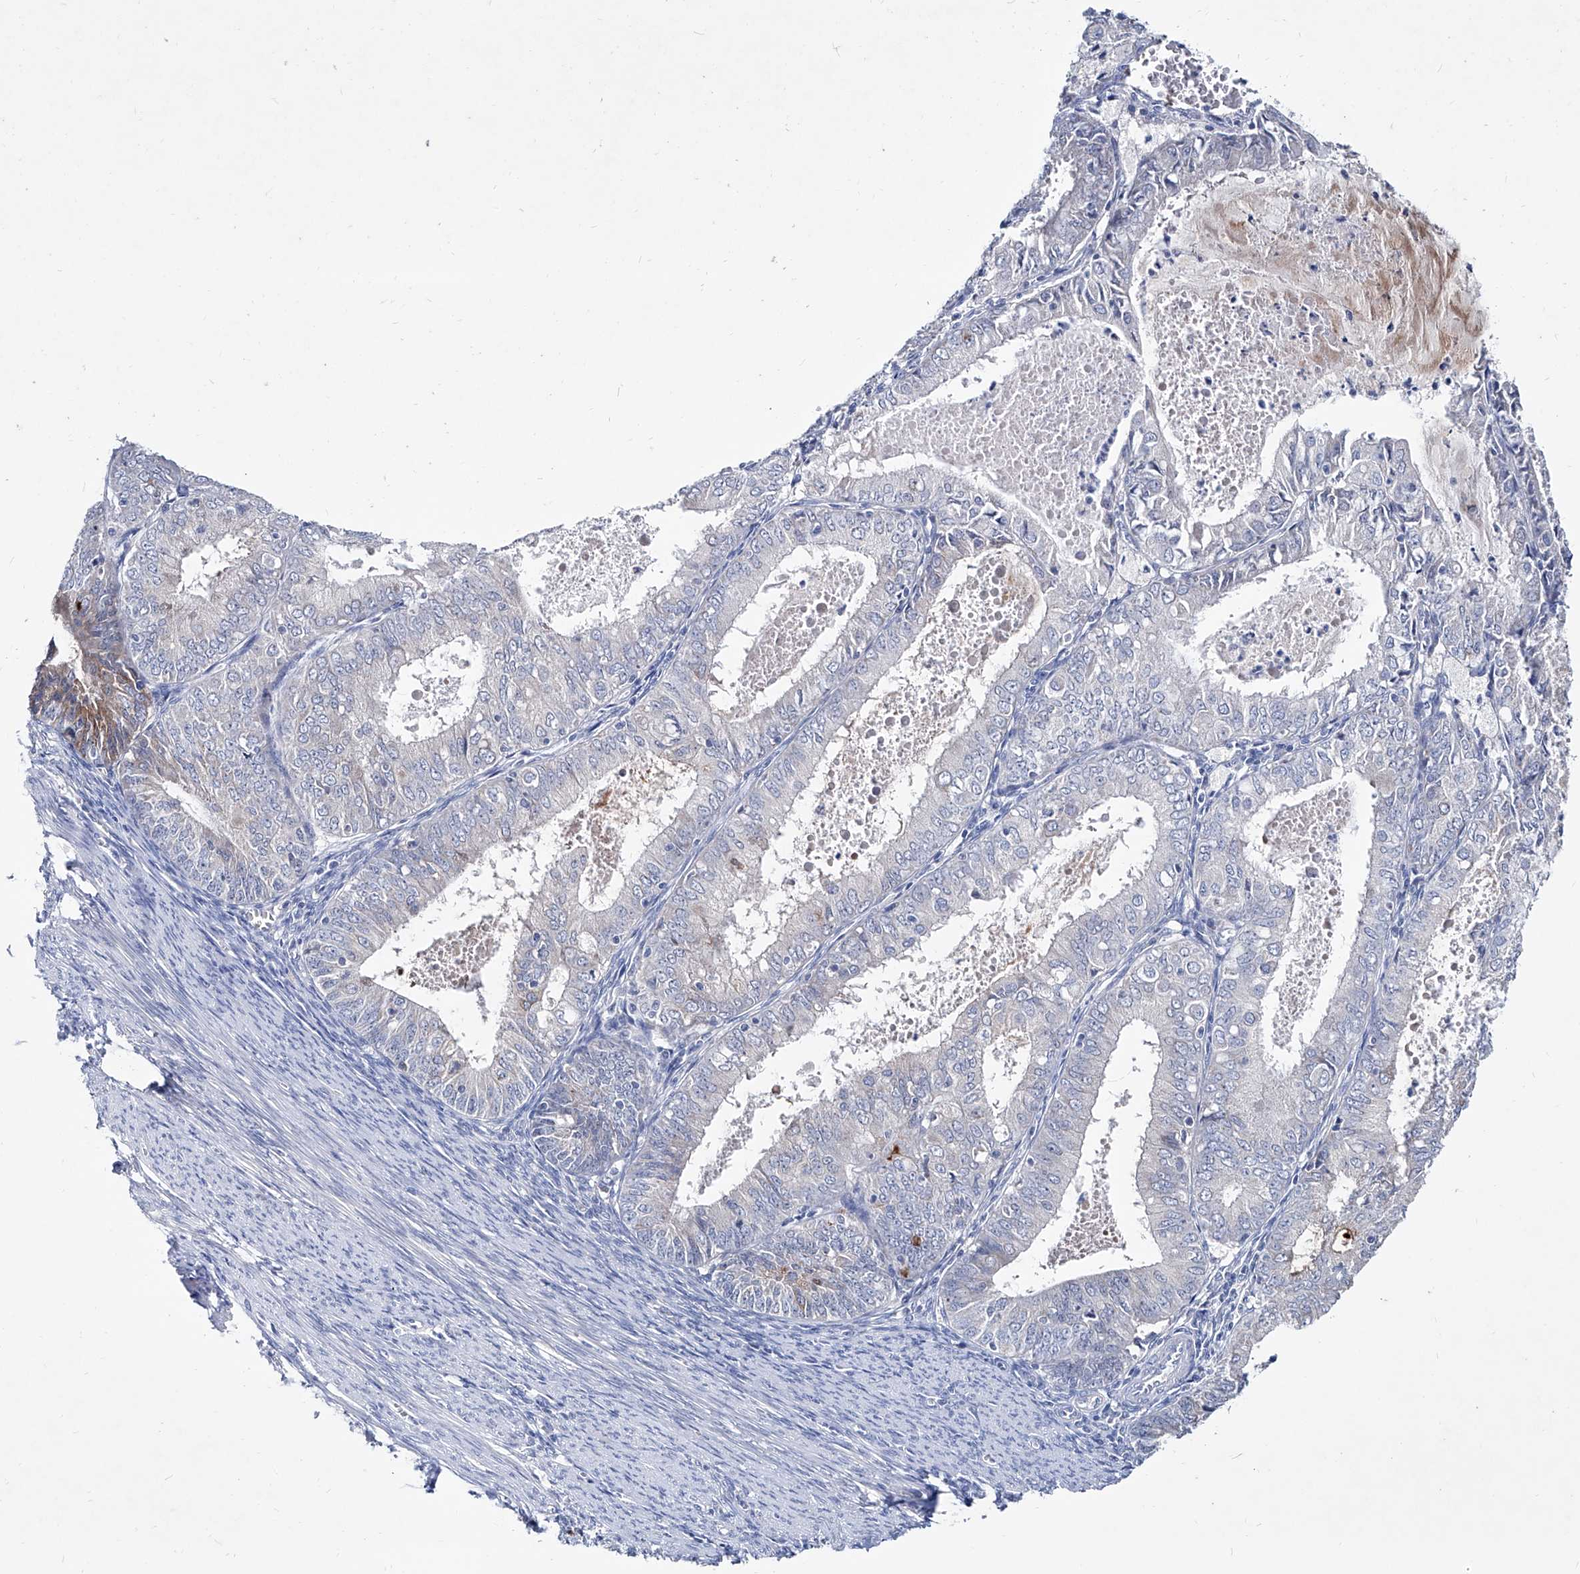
{"staining": {"intensity": "negative", "quantity": "none", "location": "none"}, "tissue": "endometrial cancer", "cell_type": "Tumor cells", "image_type": "cancer", "snomed": [{"axis": "morphology", "description": "Adenocarcinoma, NOS"}, {"axis": "topography", "description": "Endometrium"}], "caption": "Protein analysis of endometrial adenocarcinoma shows no significant staining in tumor cells. Nuclei are stained in blue.", "gene": "KLHL17", "patient": {"sex": "female", "age": 57}}